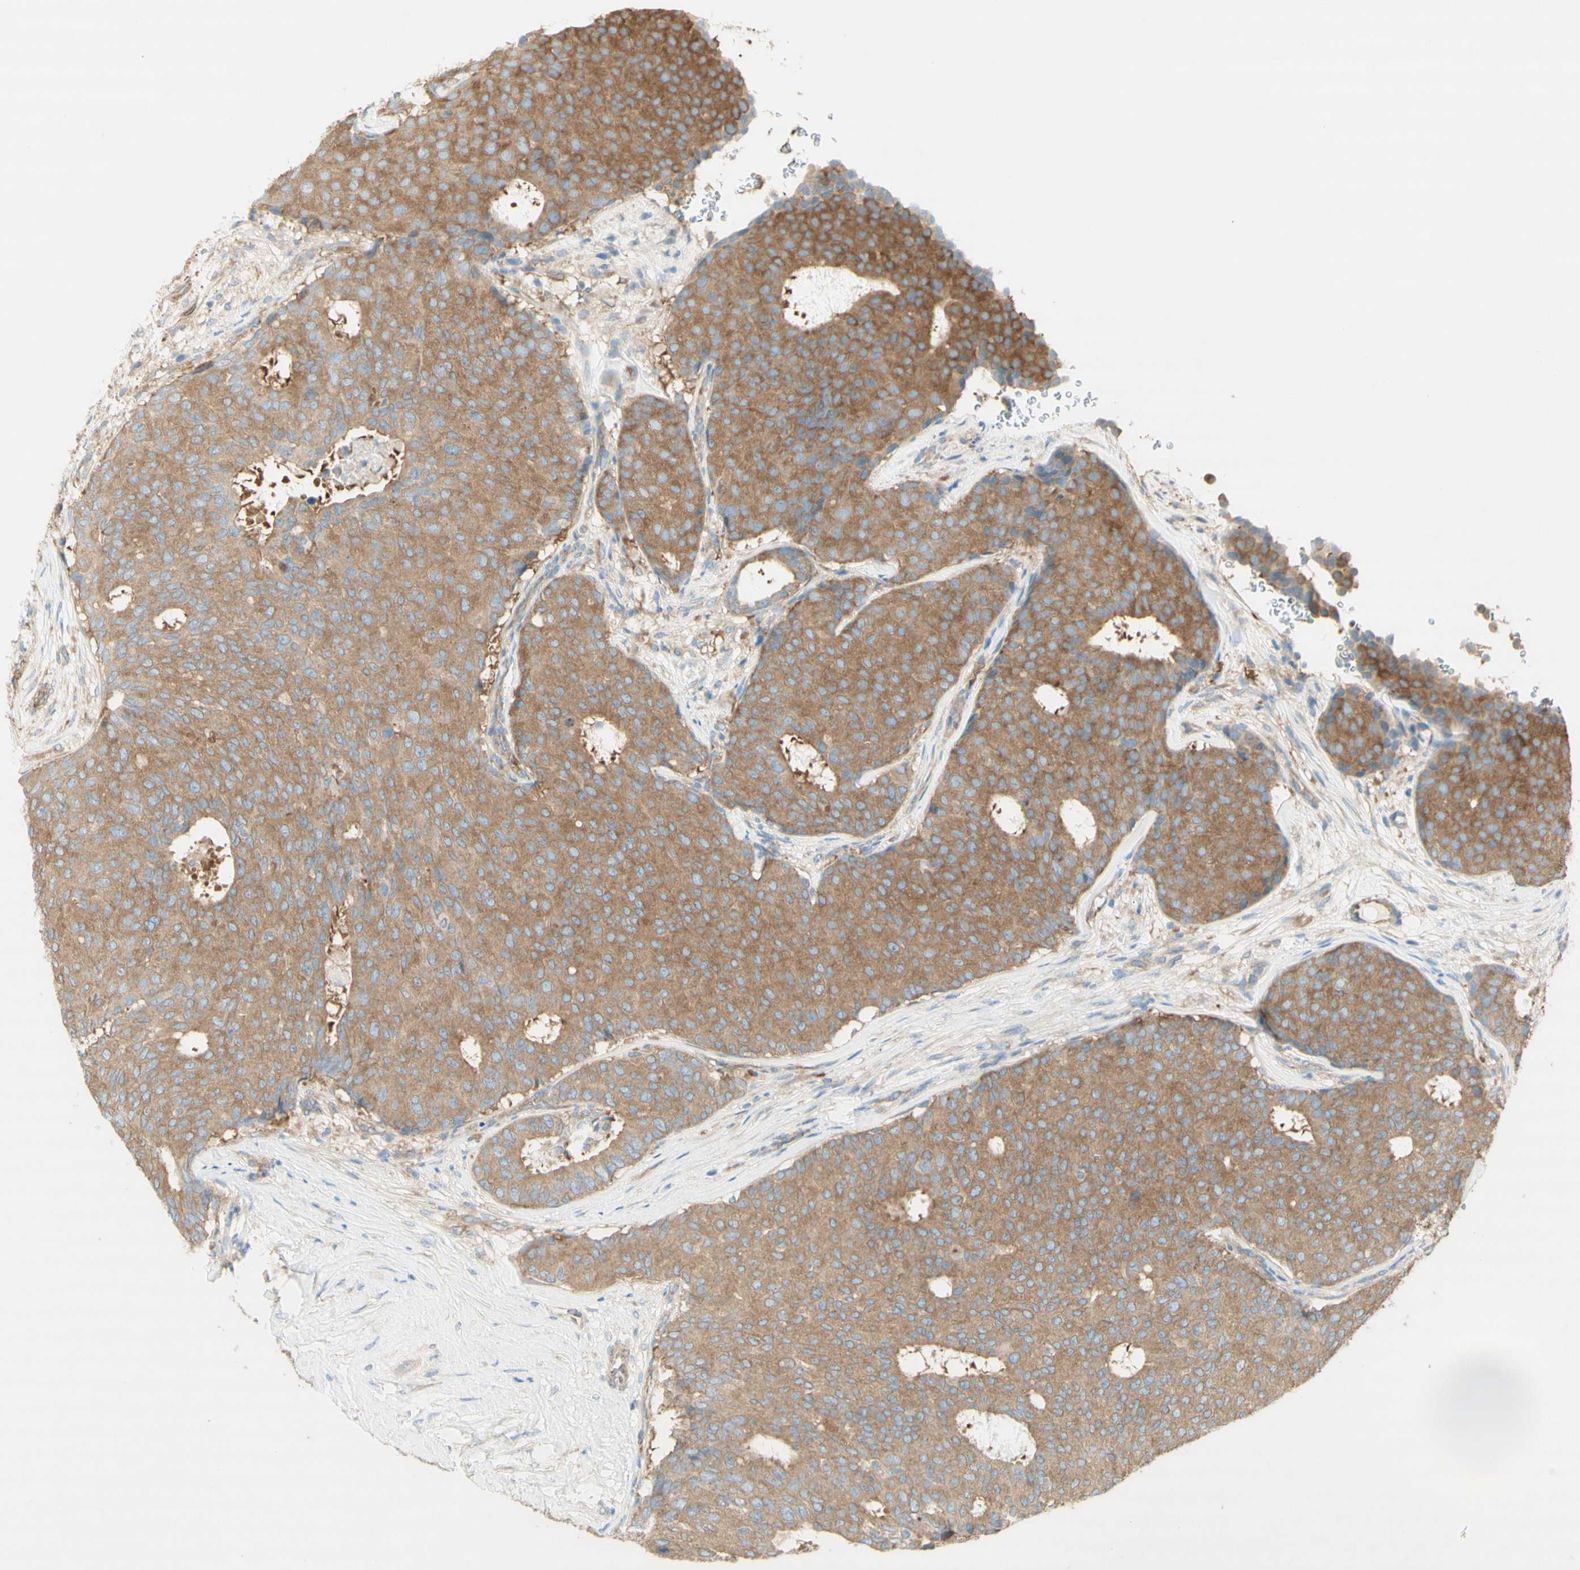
{"staining": {"intensity": "moderate", "quantity": ">75%", "location": "cytoplasmic/membranous"}, "tissue": "breast cancer", "cell_type": "Tumor cells", "image_type": "cancer", "snomed": [{"axis": "morphology", "description": "Duct carcinoma"}, {"axis": "topography", "description": "Breast"}], "caption": "Immunohistochemical staining of human breast infiltrating ductal carcinoma demonstrates moderate cytoplasmic/membranous protein staining in approximately >75% of tumor cells.", "gene": "DYNC1H1", "patient": {"sex": "female", "age": 75}}